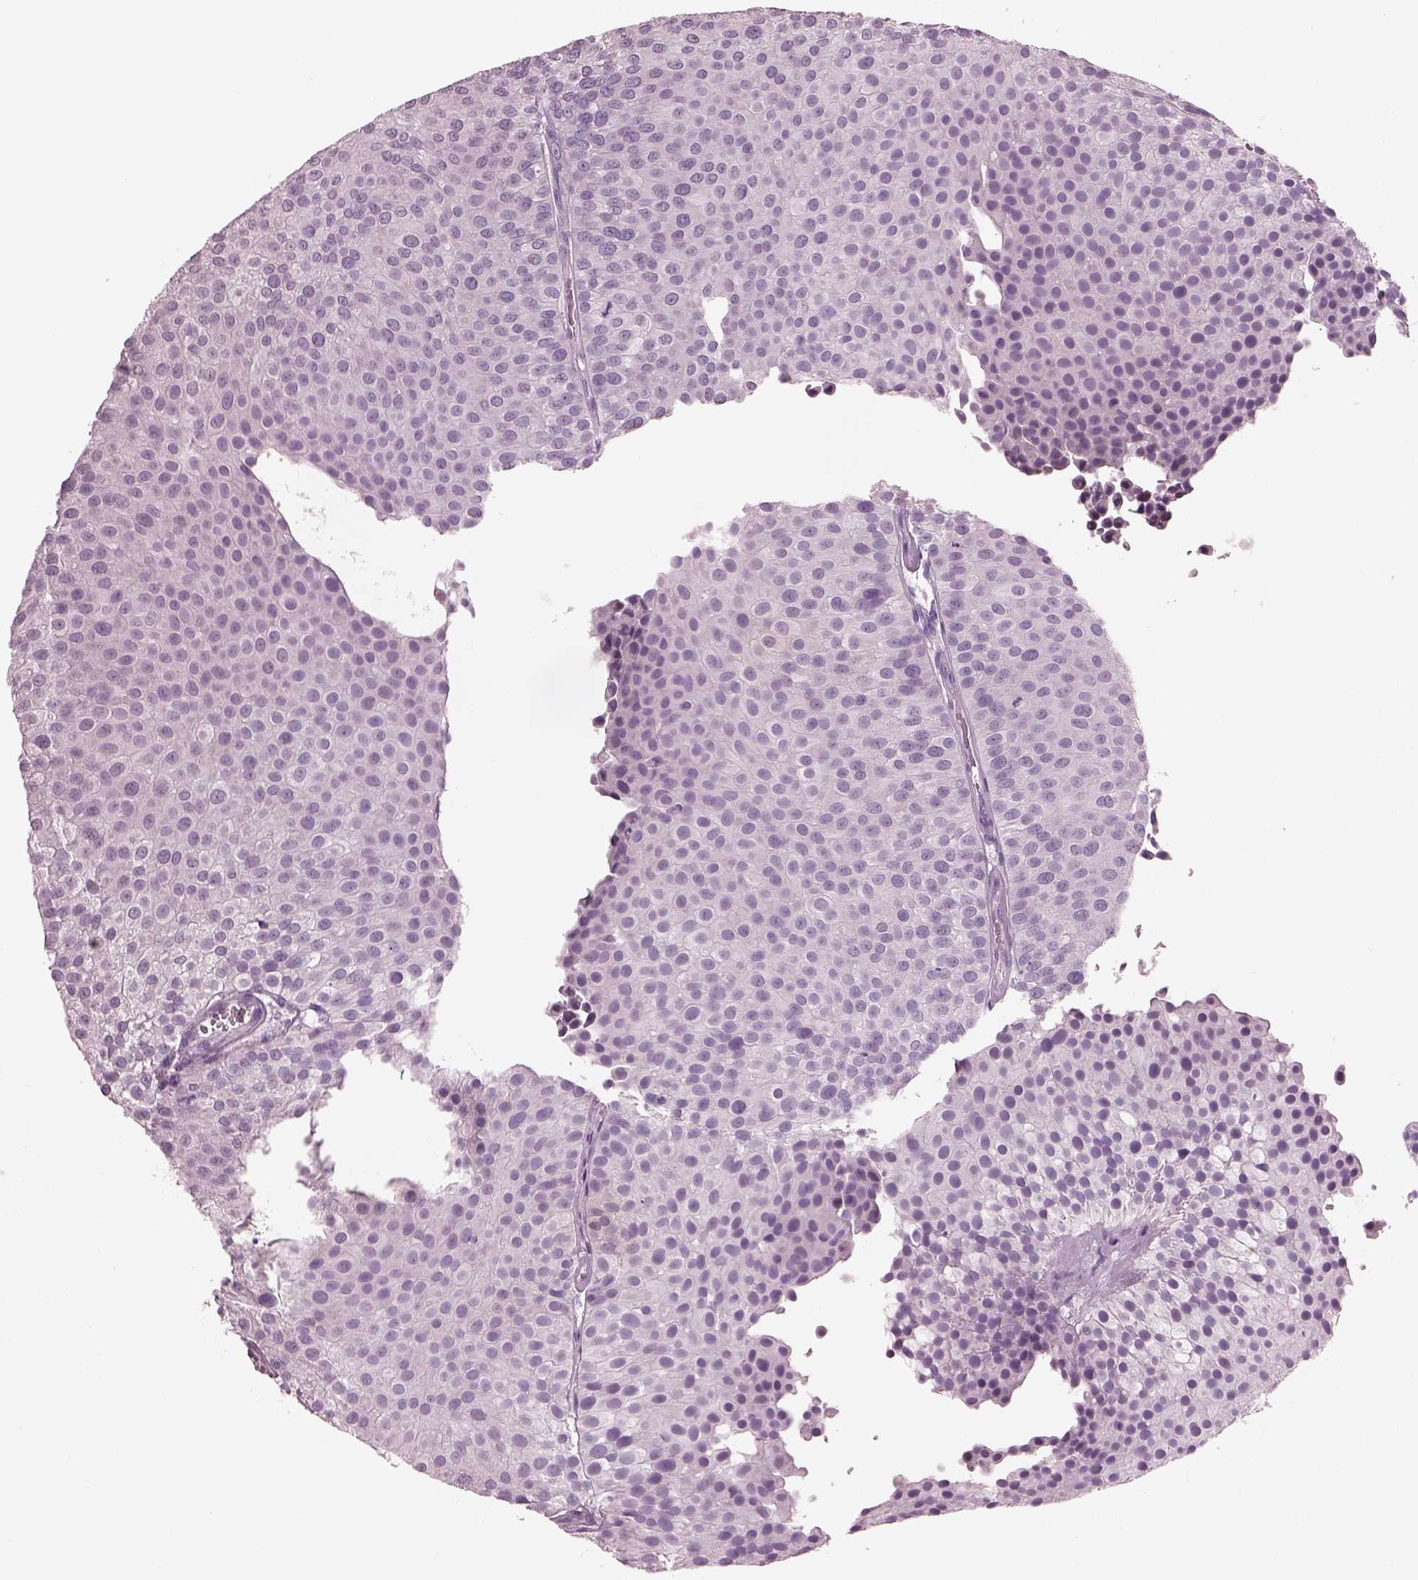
{"staining": {"intensity": "negative", "quantity": "none", "location": "none"}, "tissue": "urothelial cancer", "cell_type": "Tumor cells", "image_type": "cancer", "snomed": [{"axis": "morphology", "description": "Urothelial carcinoma, Low grade"}, {"axis": "topography", "description": "Urinary bladder"}], "caption": "IHC of human urothelial cancer reveals no expression in tumor cells. (Stains: DAB (3,3'-diaminobenzidine) immunohistochemistry (IHC) with hematoxylin counter stain, Microscopy: brightfield microscopy at high magnification).", "gene": "CYLC1", "patient": {"sex": "female", "age": 87}}